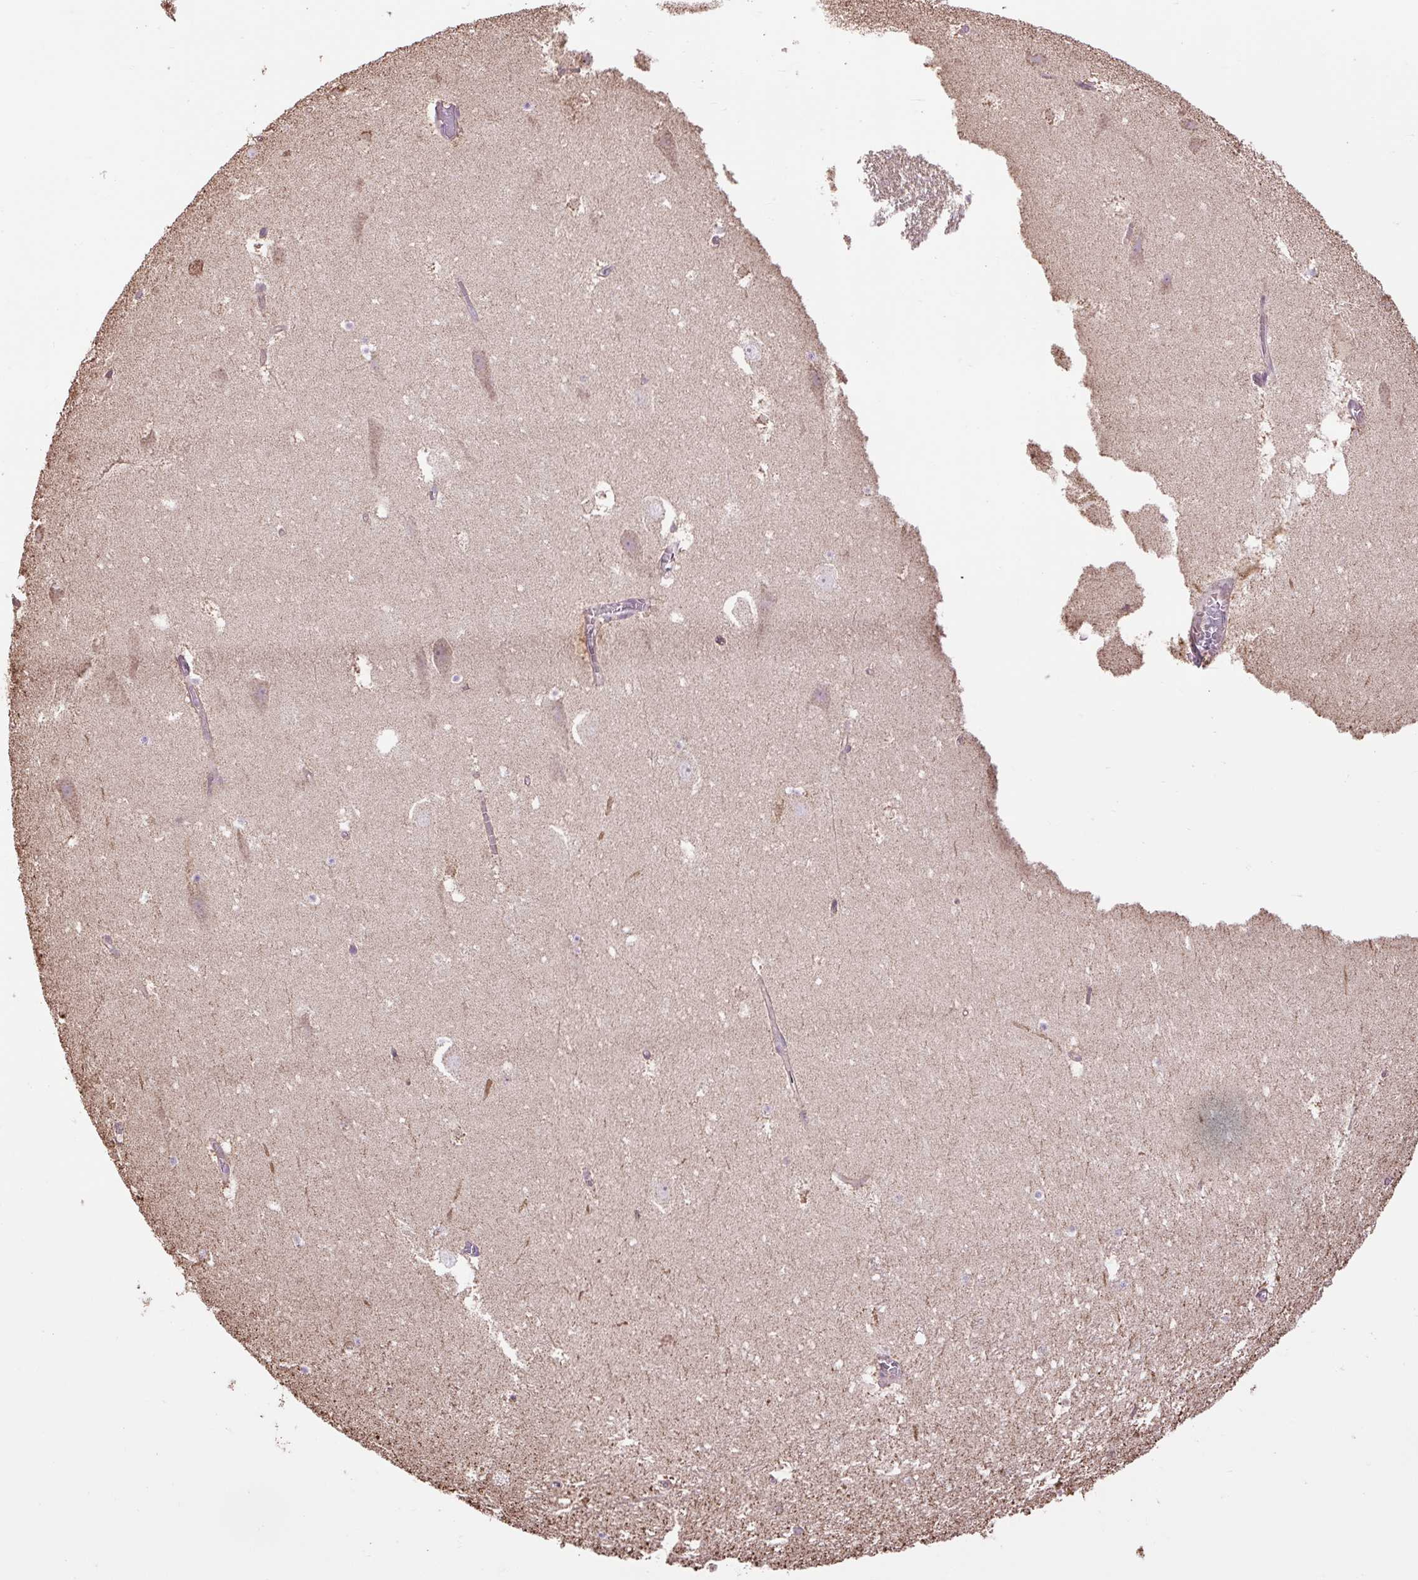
{"staining": {"intensity": "negative", "quantity": "none", "location": "none"}, "tissue": "hippocampus", "cell_type": "Glial cells", "image_type": "normal", "snomed": [{"axis": "morphology", "description": "Normal tissue, NOS"}, {"axis": "topography", "description": "Hippocampus"}], "caption": "Hippocampus was stained to show a protein in brown. There is no significant staining in glial cells. Nuclei are stained in blue.", "gene": "PLCG1", "patient": {"sex": "female", "age": 42}}